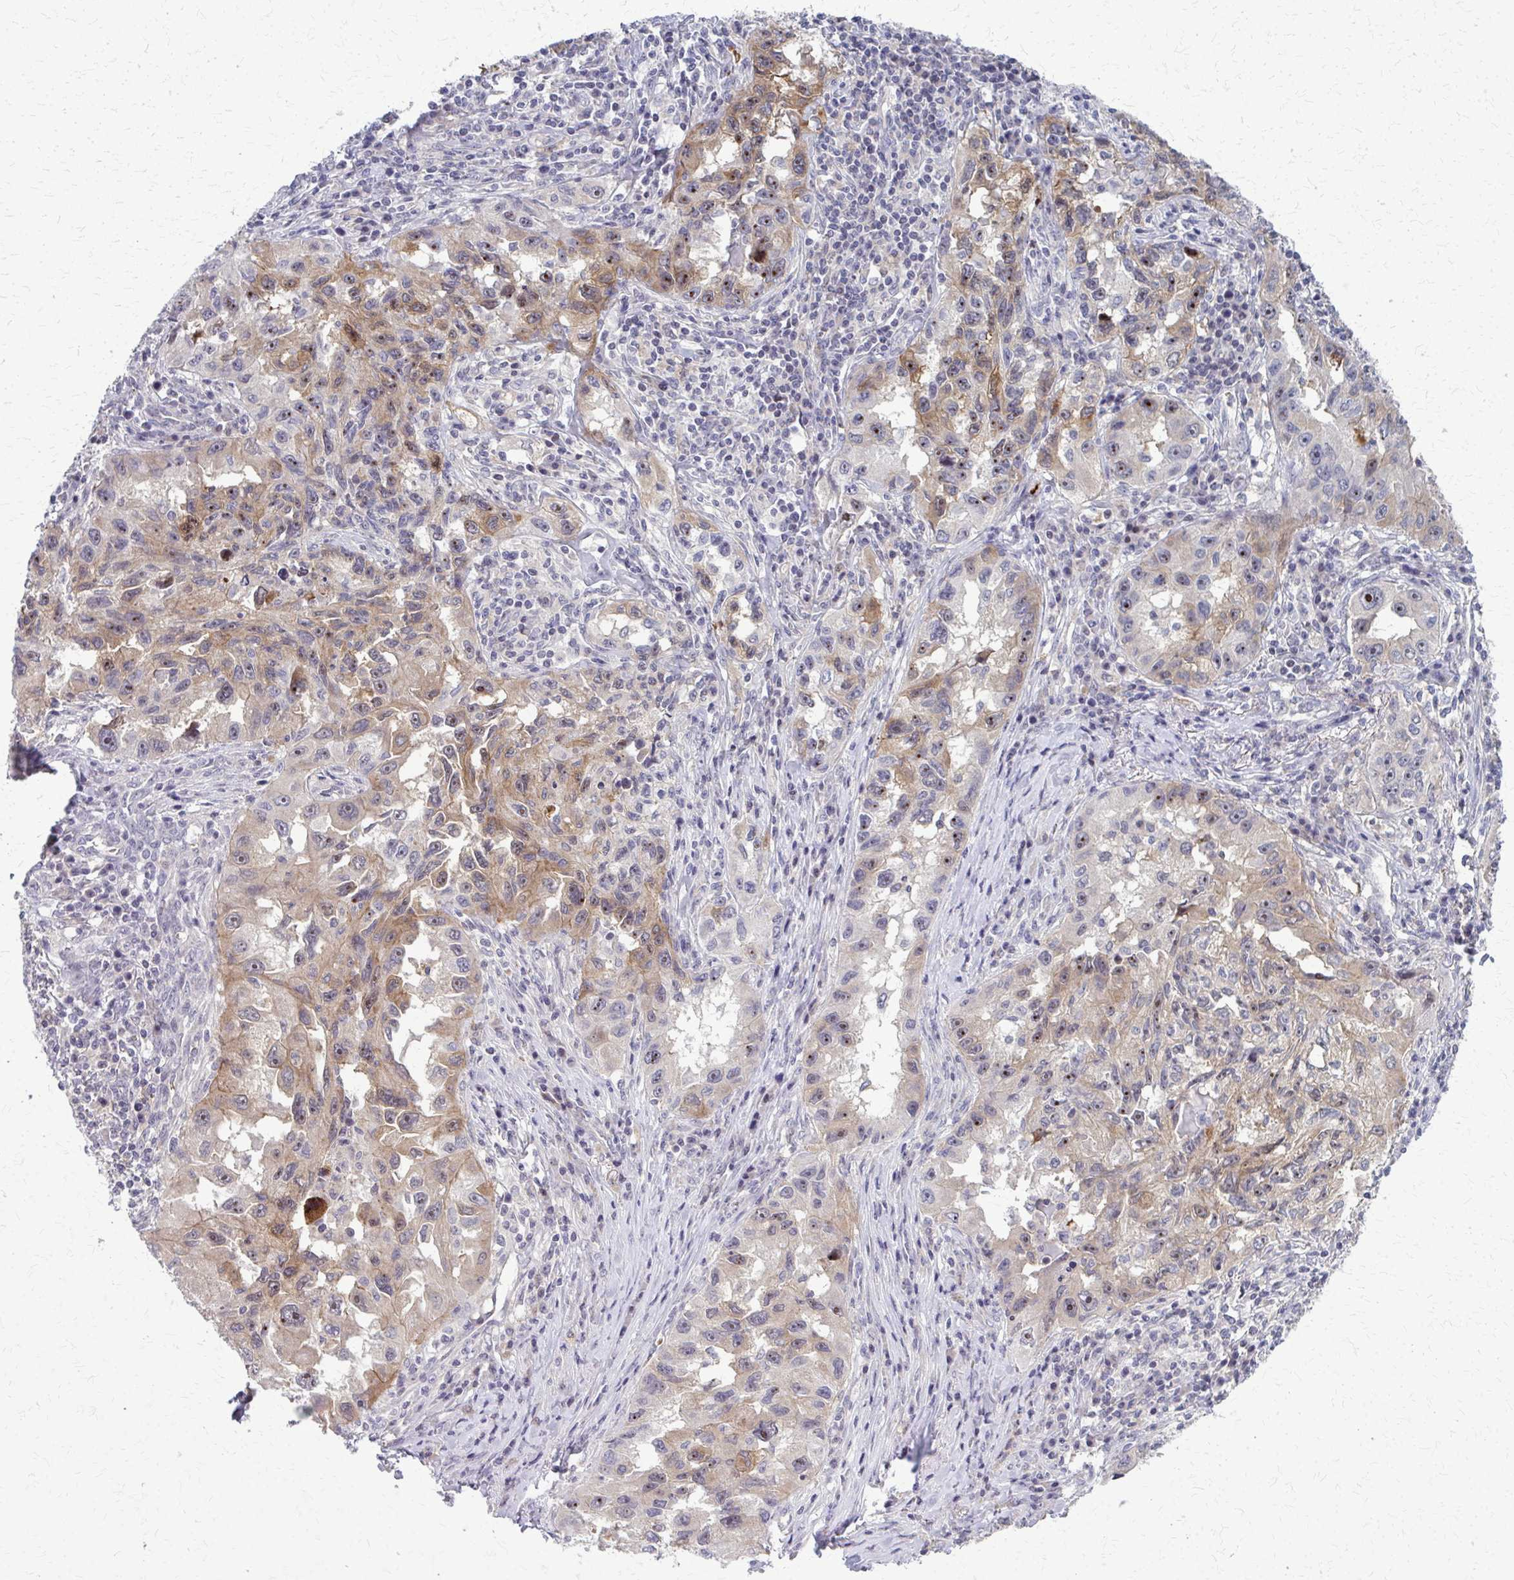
{"staining": {"intensity": "moderate", "quantity": "25%-75%", "location": "cytoplasmic/membranous,nuclear"}, "tissue": "lung cancer", "cell_type": "Tumor cells", "image_type": "cancer", "snomed": [{"axis": "morphology", "description": "Adenocarcinoma, NOS"}, {"axis": "topography", "description": "Lung"}], "caption": "IHC histopathology image of lung cancer (adenocarcinoma) stained for a protein (brown), which shows medium levels of moderate cytoplasmic/membranous and nuclear expression in approximately 25%-75% of tumor cells.", "gene": "NUDT16", "patient": {"sex": "female", "age": 73}}